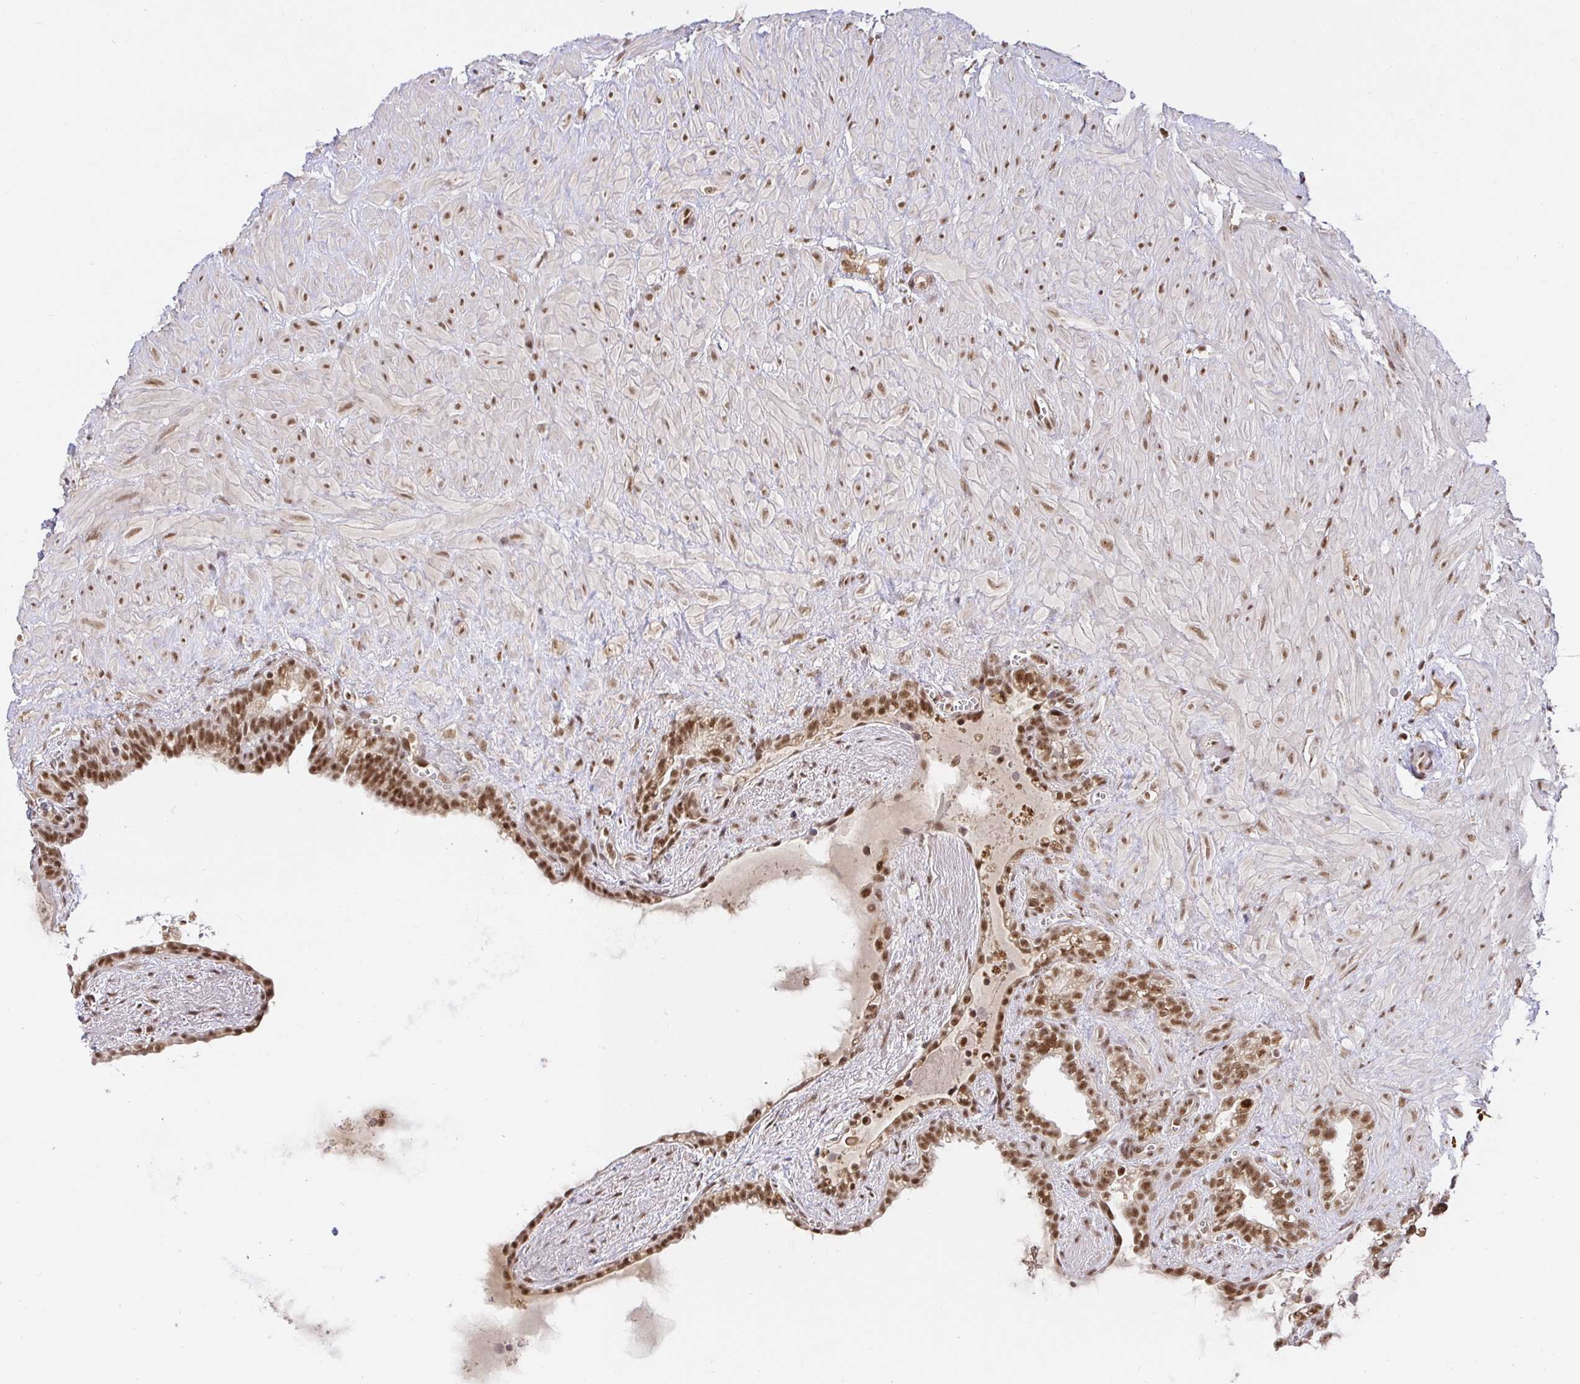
{"staining": {"intensity": "moderate", "quantity": ">75%", "location": "nuclear"}, "tissue": "seminal vesicle", "cell_type": "Glandular cells", "image_type": "normal", "snomed": [{"axis": "morphology", "description": "Normal tissue, NOS"}, {"axis": "topography", "description": "Seminal veicle"}], "caption": "Protein staining by immunohistochemistry (IHC) demonstrates moderate nuclear expression in about >75% of glandular cells in normal seminal vesicle.", "gene": "USF1", "patient": {"sex": "male", "age": 76}}